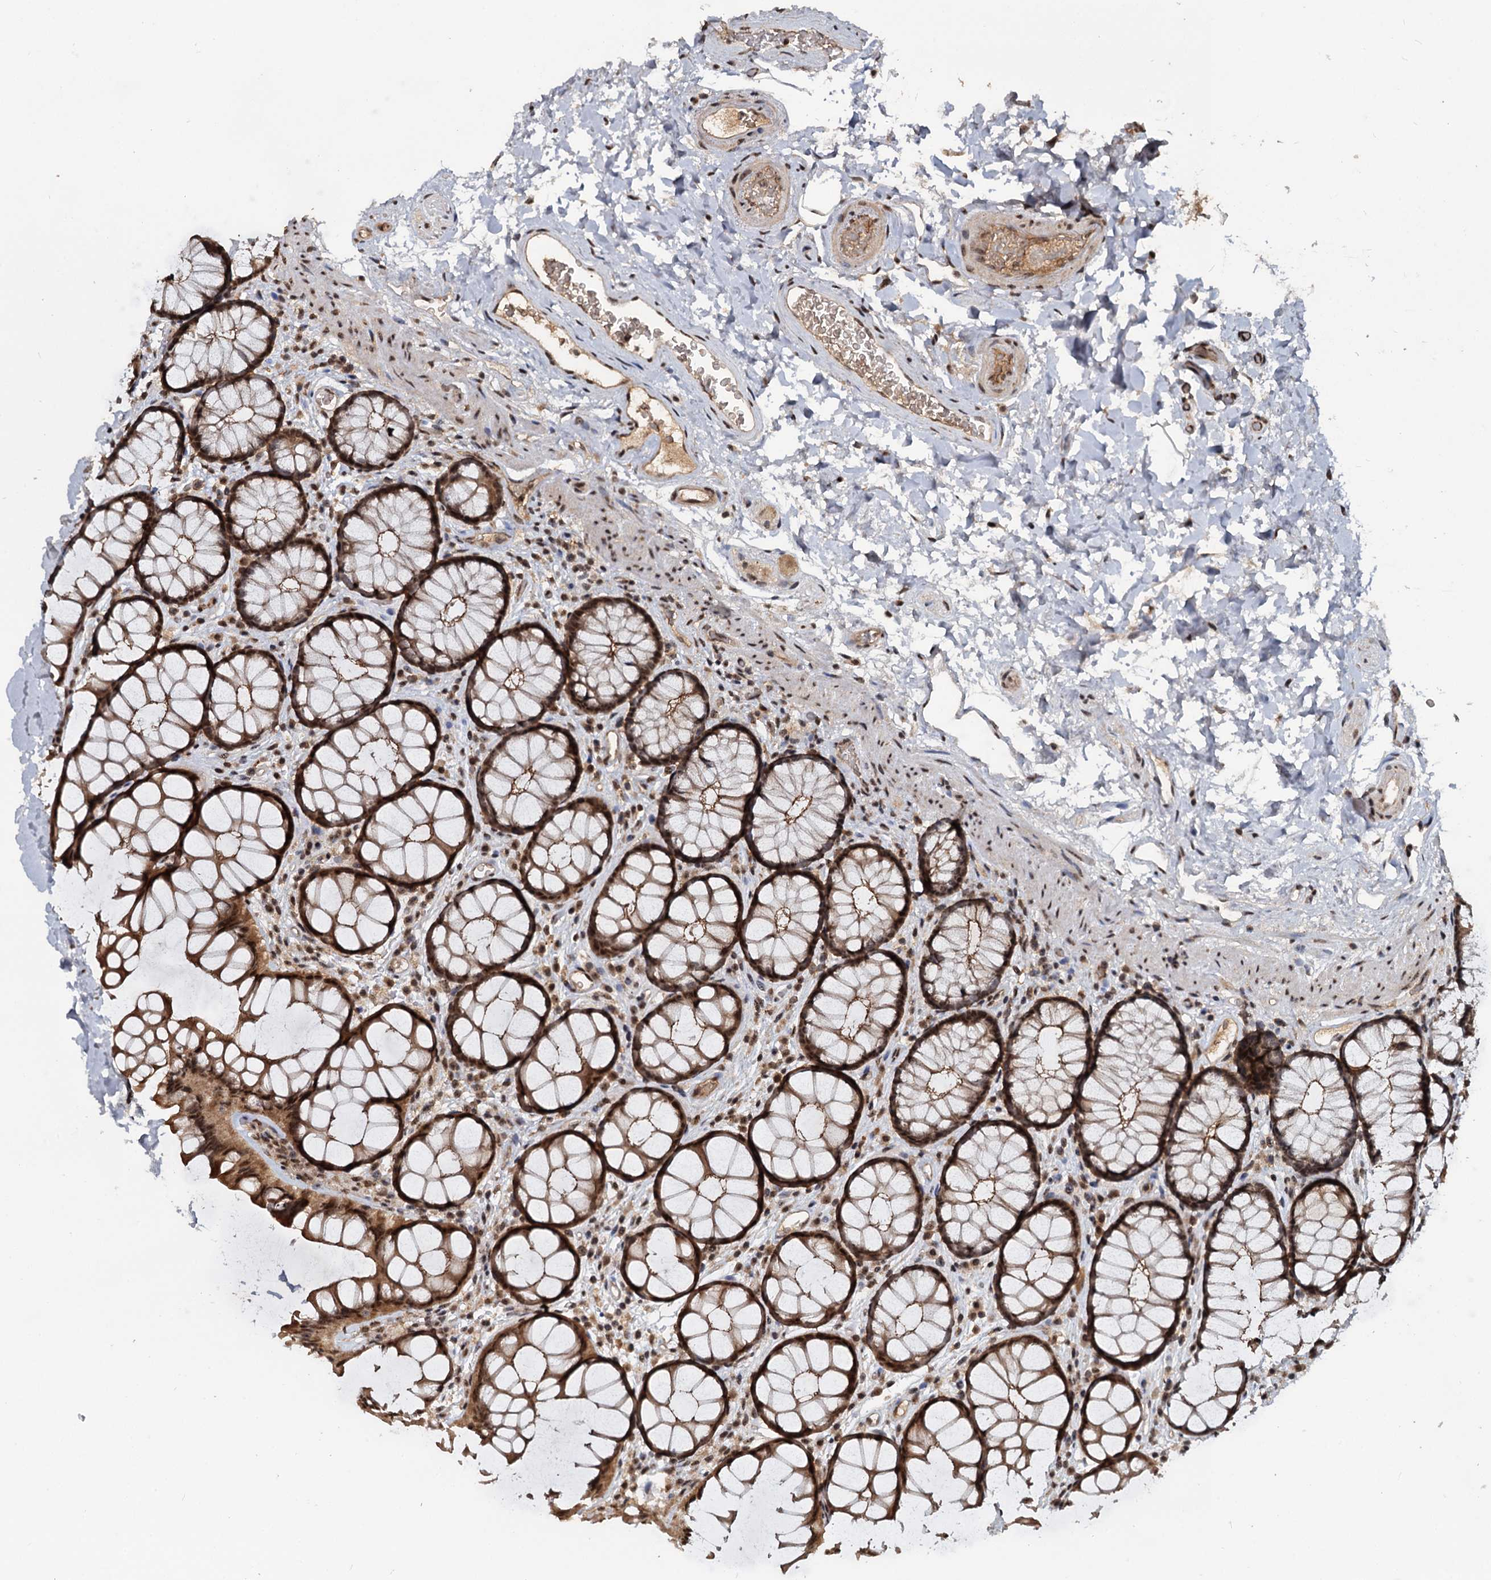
{"staining": {"intensity": "moderate", "quantity": ">75%", "location": "cytoplasmic/membranous,nuclear"}, "tissue": "colon", "cell_type": "Endothelial cells", "image_type": "normal", "snomed": [{"axis": "morphology", "description": "Normal tissue, NOS"}, {"axis": "topography", "description": "Colon"}], "caption": "Endothelial cells exhibit medium levels of moderate cytoplasmic/membranous,nuclear positivity in about >75% of cells in unremarkable colon. The protein is shown in brown color, while the nuclei are stained blue.", "gene": "FAM216B", "patient": {"sex": "female", "age": 82}}